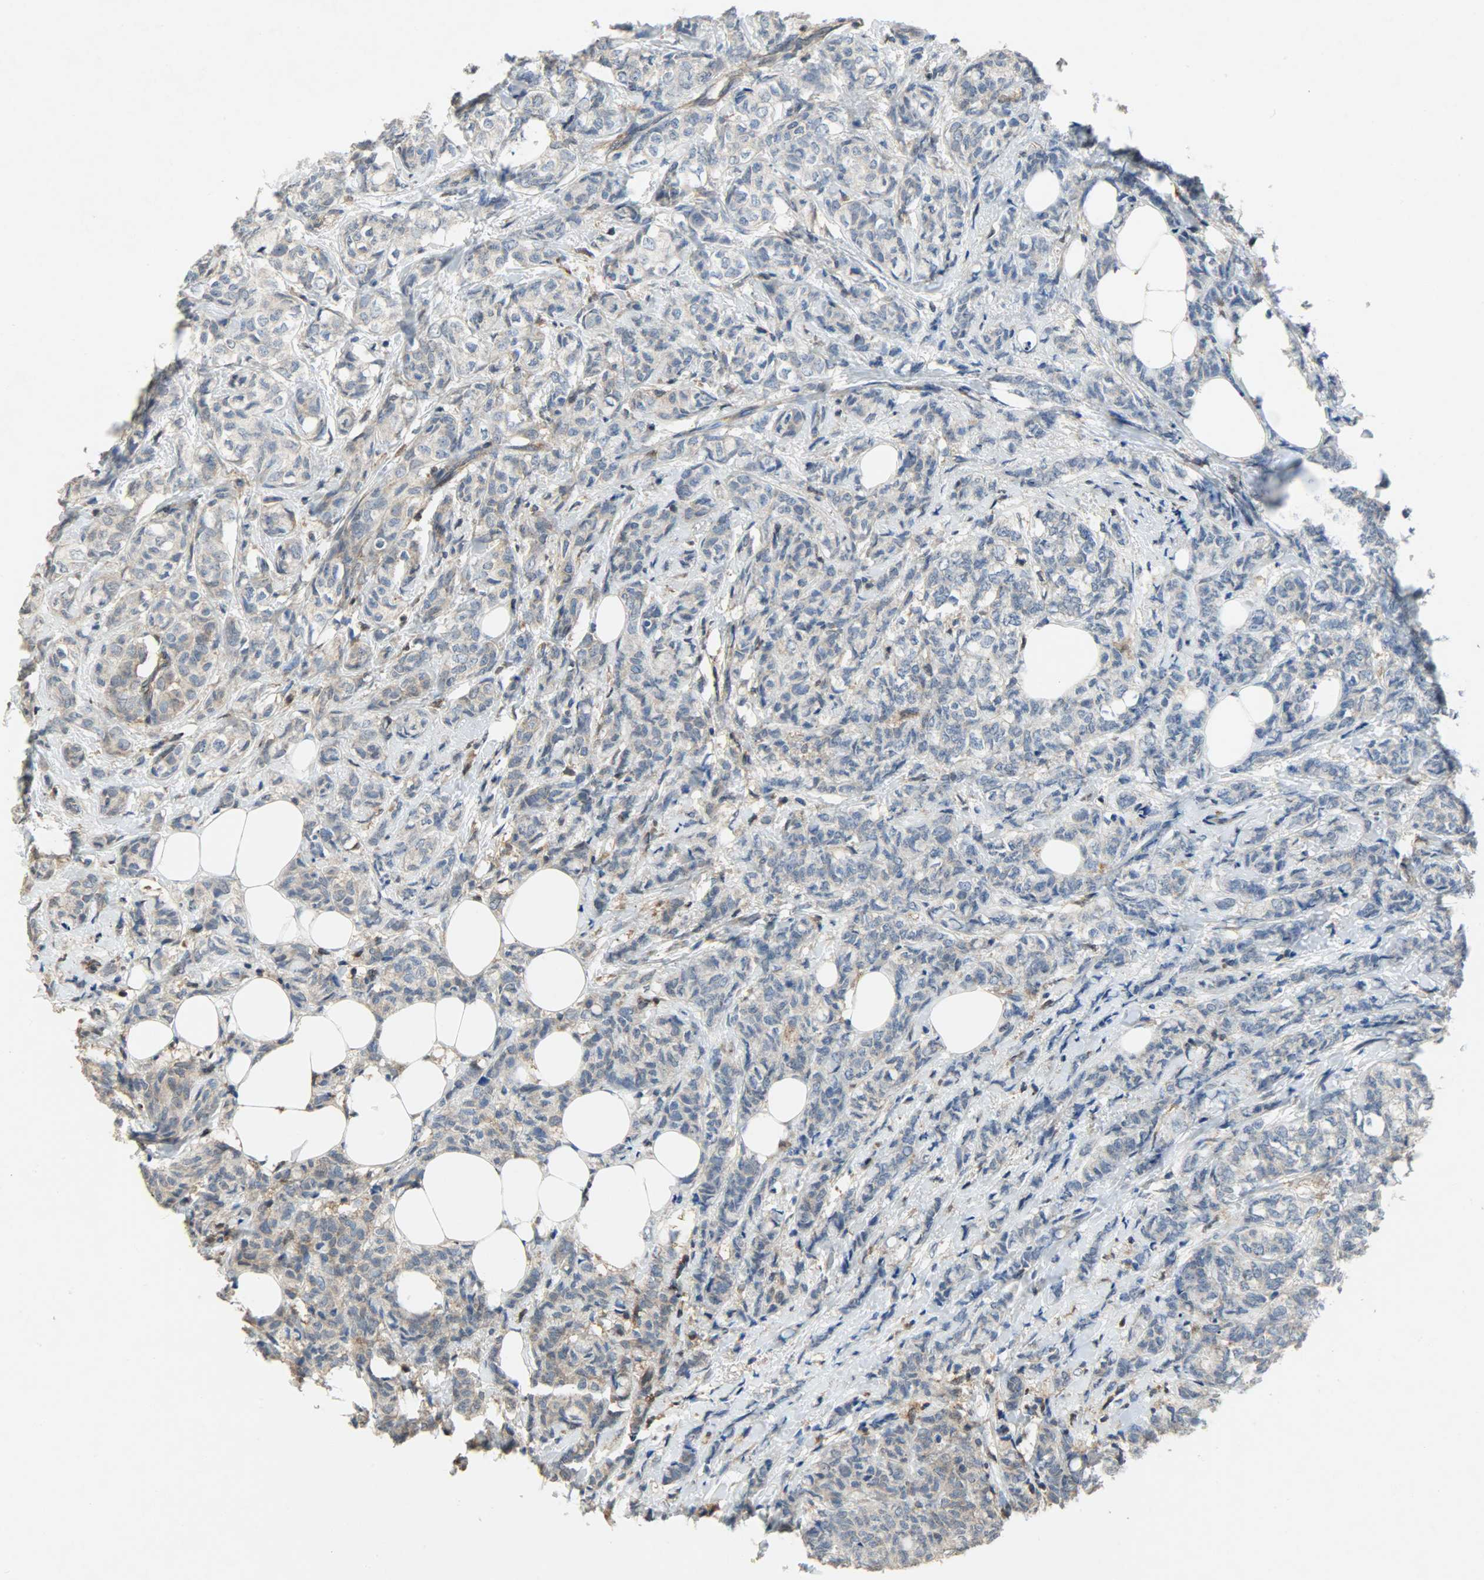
{"staining": {"intensity": "moderate", "quantity": "25%-75%", "location": "cytoplasmic/membranous"}, "tissue": "breast cancer", "cell_type": "Tumor cells", "image_type": "cancer", "snomed": [{"axis": "morphology", "description": "Lobular carcinoma"}, {"axis": "topography", "description": "Breast"}], "caption": "DAB immunohistochemical staining of human breast lobular carcinoma shows moderate cytoplasmic/membranous protein positivity in approximately 25%-75% of tumor cells.", "gene": "TRIM21", "patient": {"sex": "female", "age": 60}}